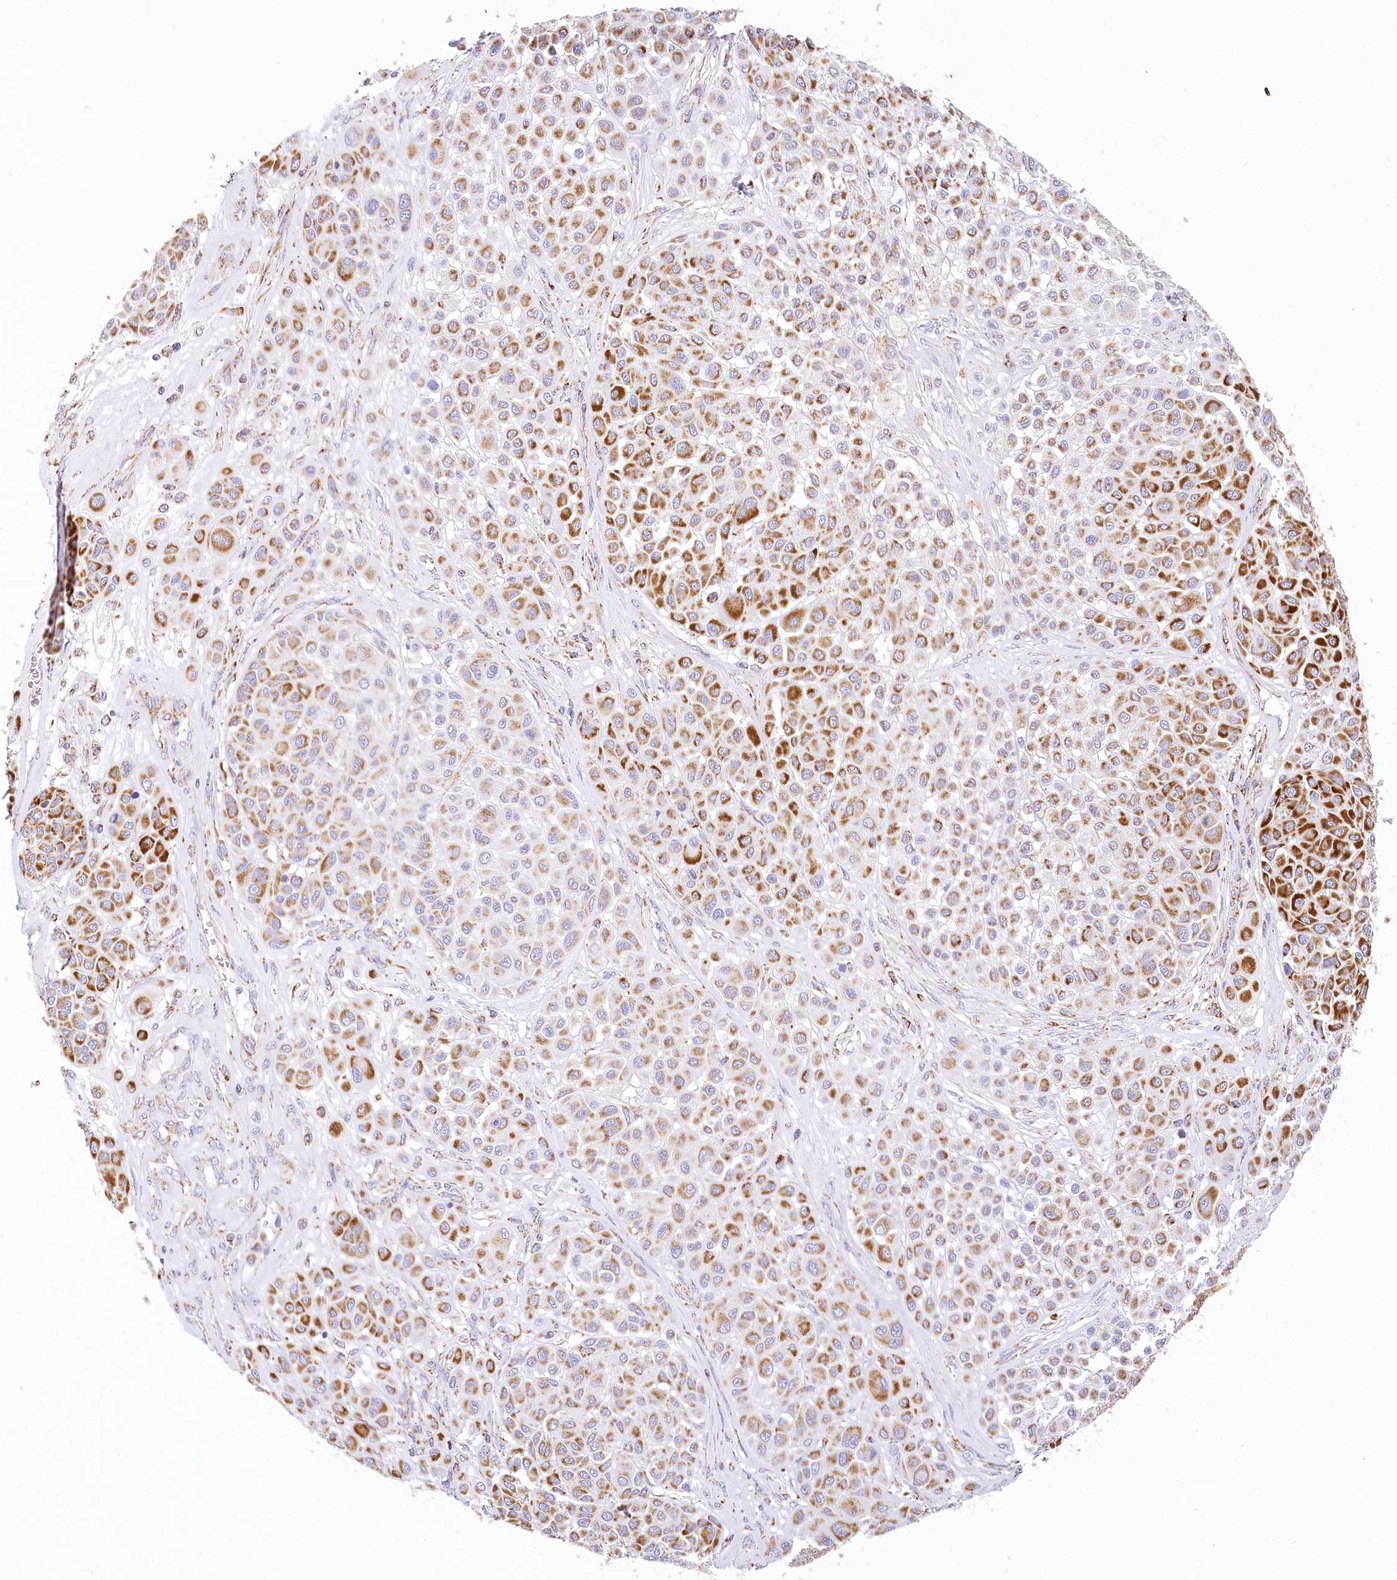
{"staining": {"intensity": "strong", "quantity": "25%-75%", "location": "cytoplasmic/membranous"}, "tissue": "melanoma", "cell_type": "Tumor cells", "image_type": "cancer", "snomed": [{"axis": "morphology", "description": "Malignant melanoma, Metastatic site"}, {"axis": "topography", "description": "Soft tissue"}], "caption": "Melanoma stained with DAB IHC shows high levels of strong cytoplasmic/membranous expression in about 25%-75% of tumor cells.", "gene": "LSS", "patient": {"sex": "male", "age": 41}}